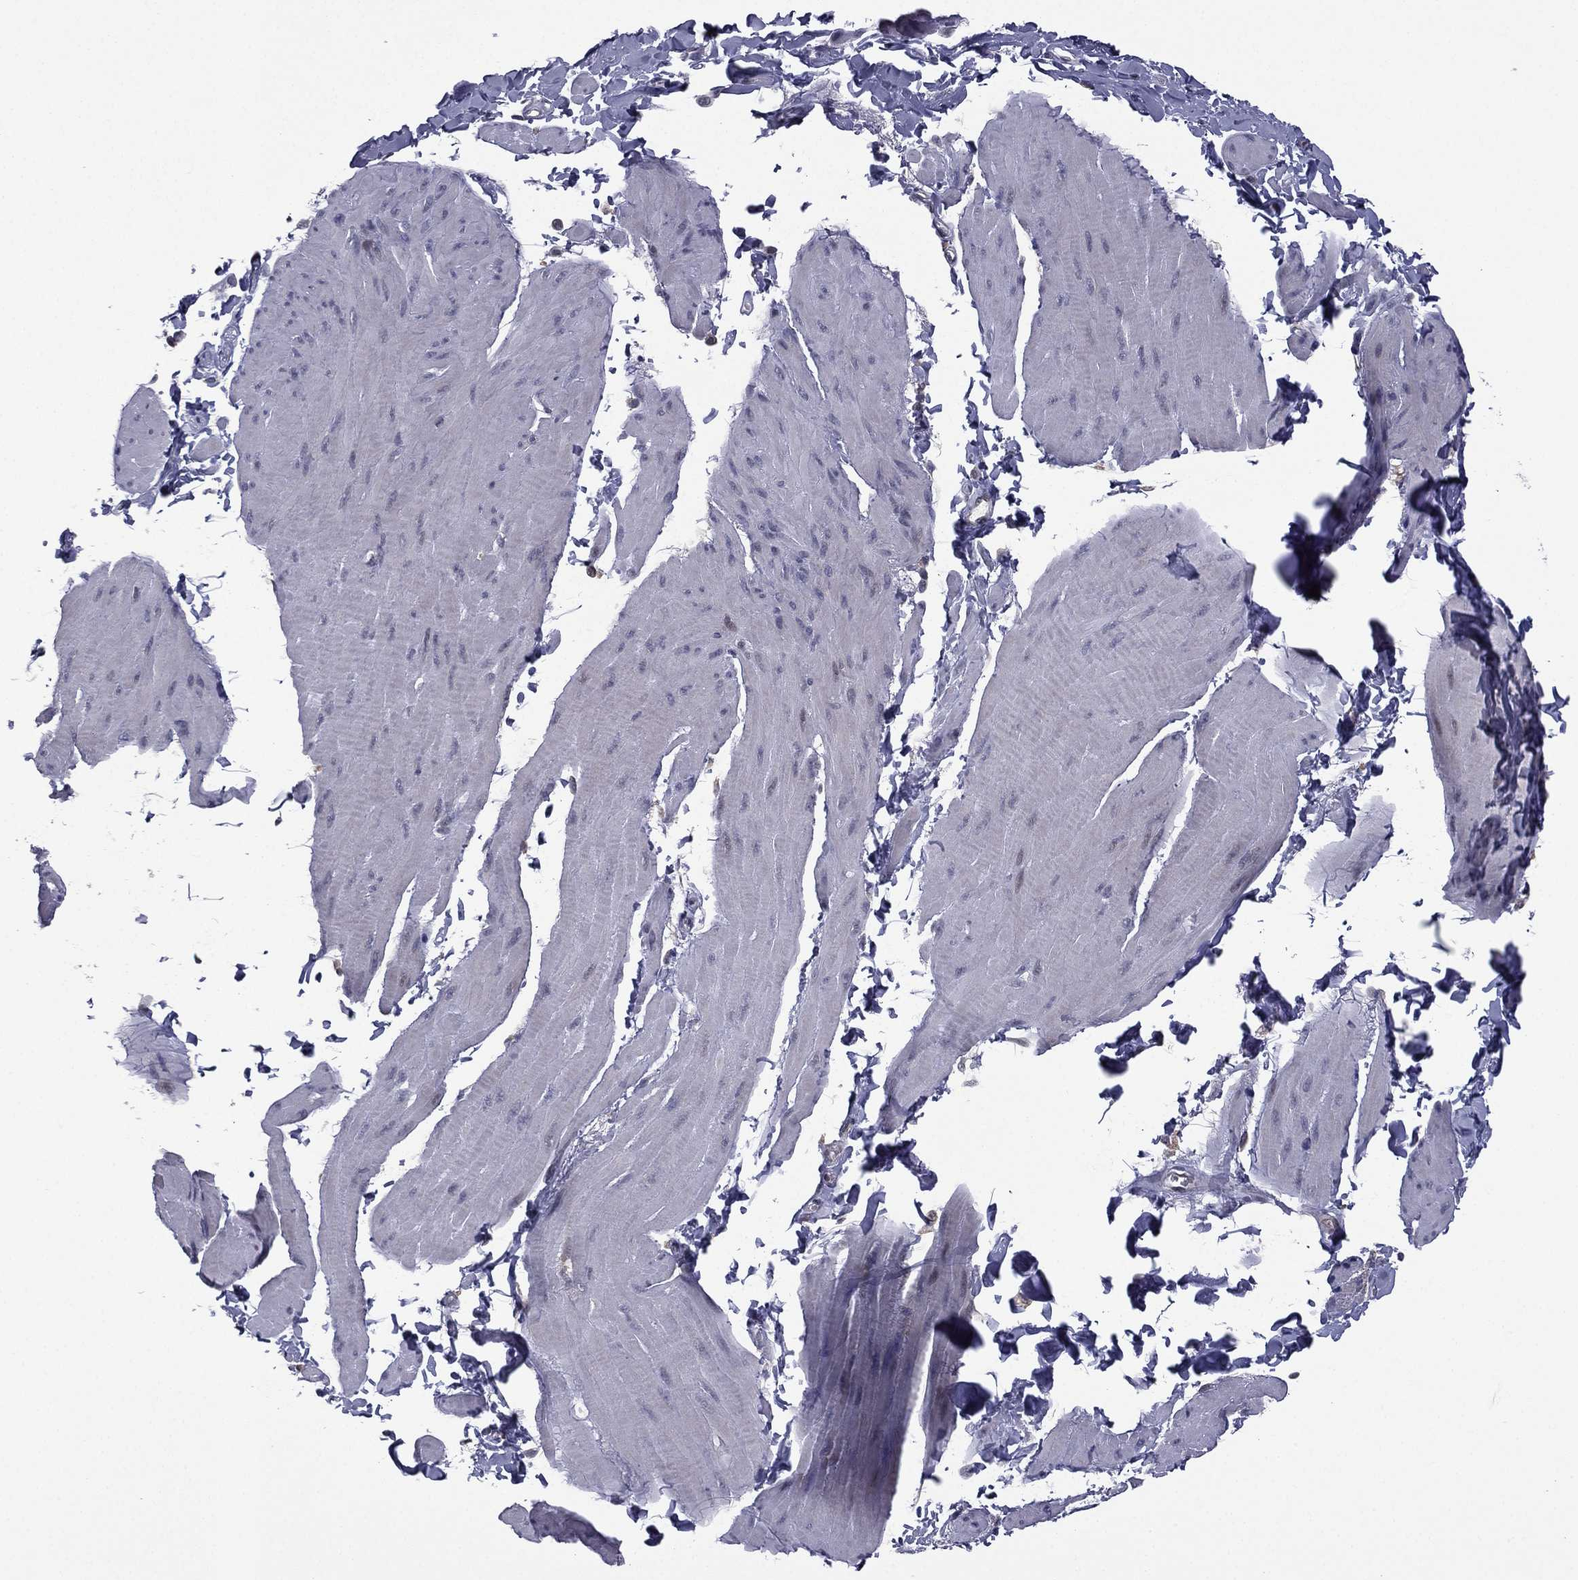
{"staining": {"intensity": "negative", "quantity": "none", "location": "none"}, "tissue": "smooth muscle", "cell_type": "Smooth muscle cells", "image_type": "normal", "snomed": [{"axis": "morphology", "description": "Normal tissue, NOS"}, {"axis": "topography", "description": "Adipose tissue"}, {"axis": "topography", "description": "Smooth muscle"}, {"axis": "topography", "description": "Peripheral nerve tissue"}], "caption": "This micrograph is of benign smooth muscle stained with immunohistochemistry to label a protein in brown with the nuclei are counter-stained blue. There is no expression in smooth muscle cells.", "gene": "ACTRT2", "patient": {"sex": "male", "age": 83}}